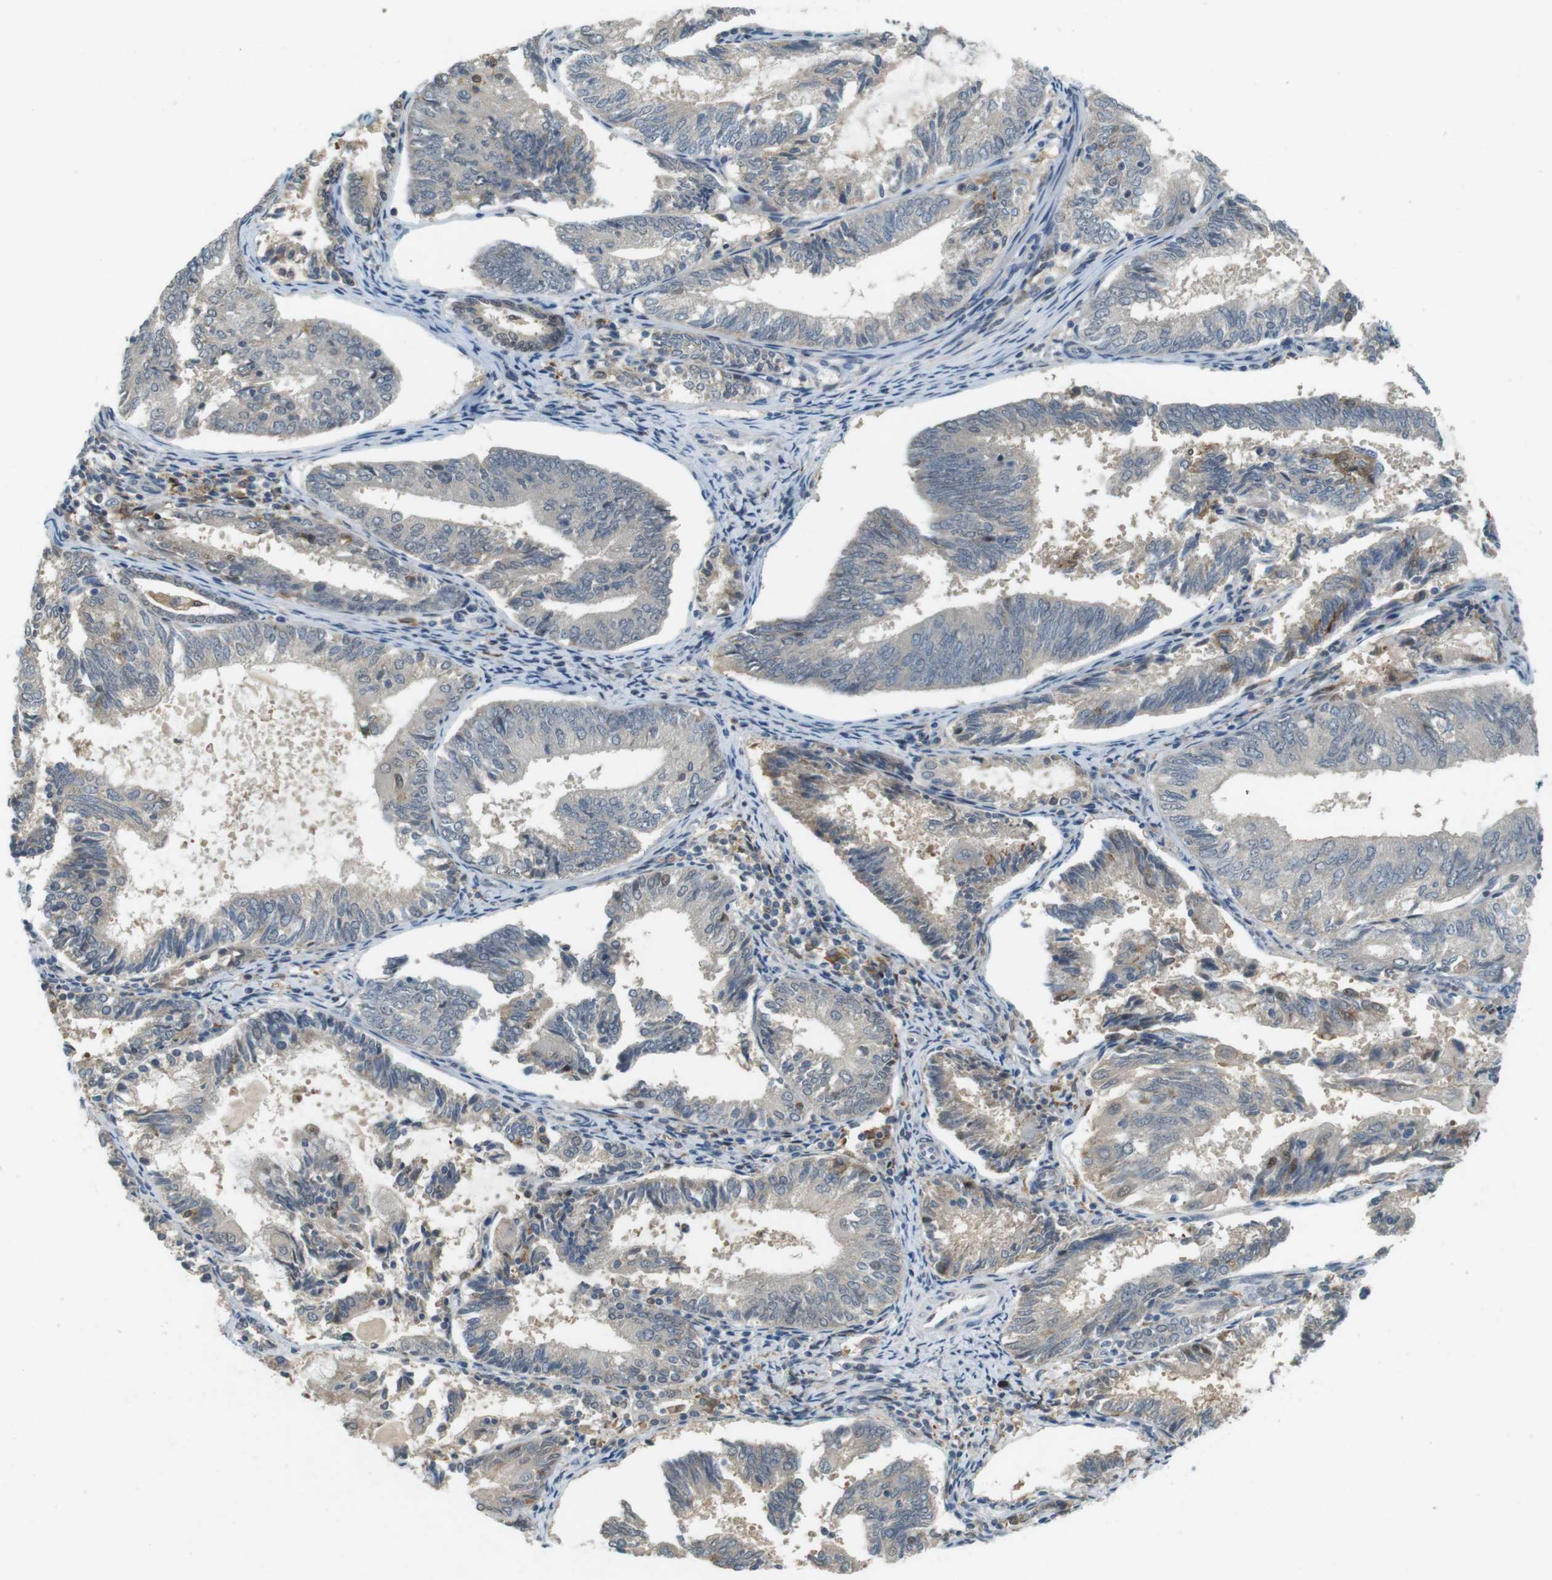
{"staining": {"intensity": "negative", "quantity": "none", "location": "none"}, "tissue": "endometrial cancer", "cell_type": "Tumor cells", "image_type": "cancer", "snomed": [{"axis": "morphology", "description": "Adenocarcinoma, NOS"}, {"axis": "topography", "description": "Endometrium"}], "caption": "Immunohistochemical staining of human endometrial adenocarcinoma reveals no significant staining in tumor cells.", "gene": "CDK14", "patient": {"sex": "female", "age": 81}}